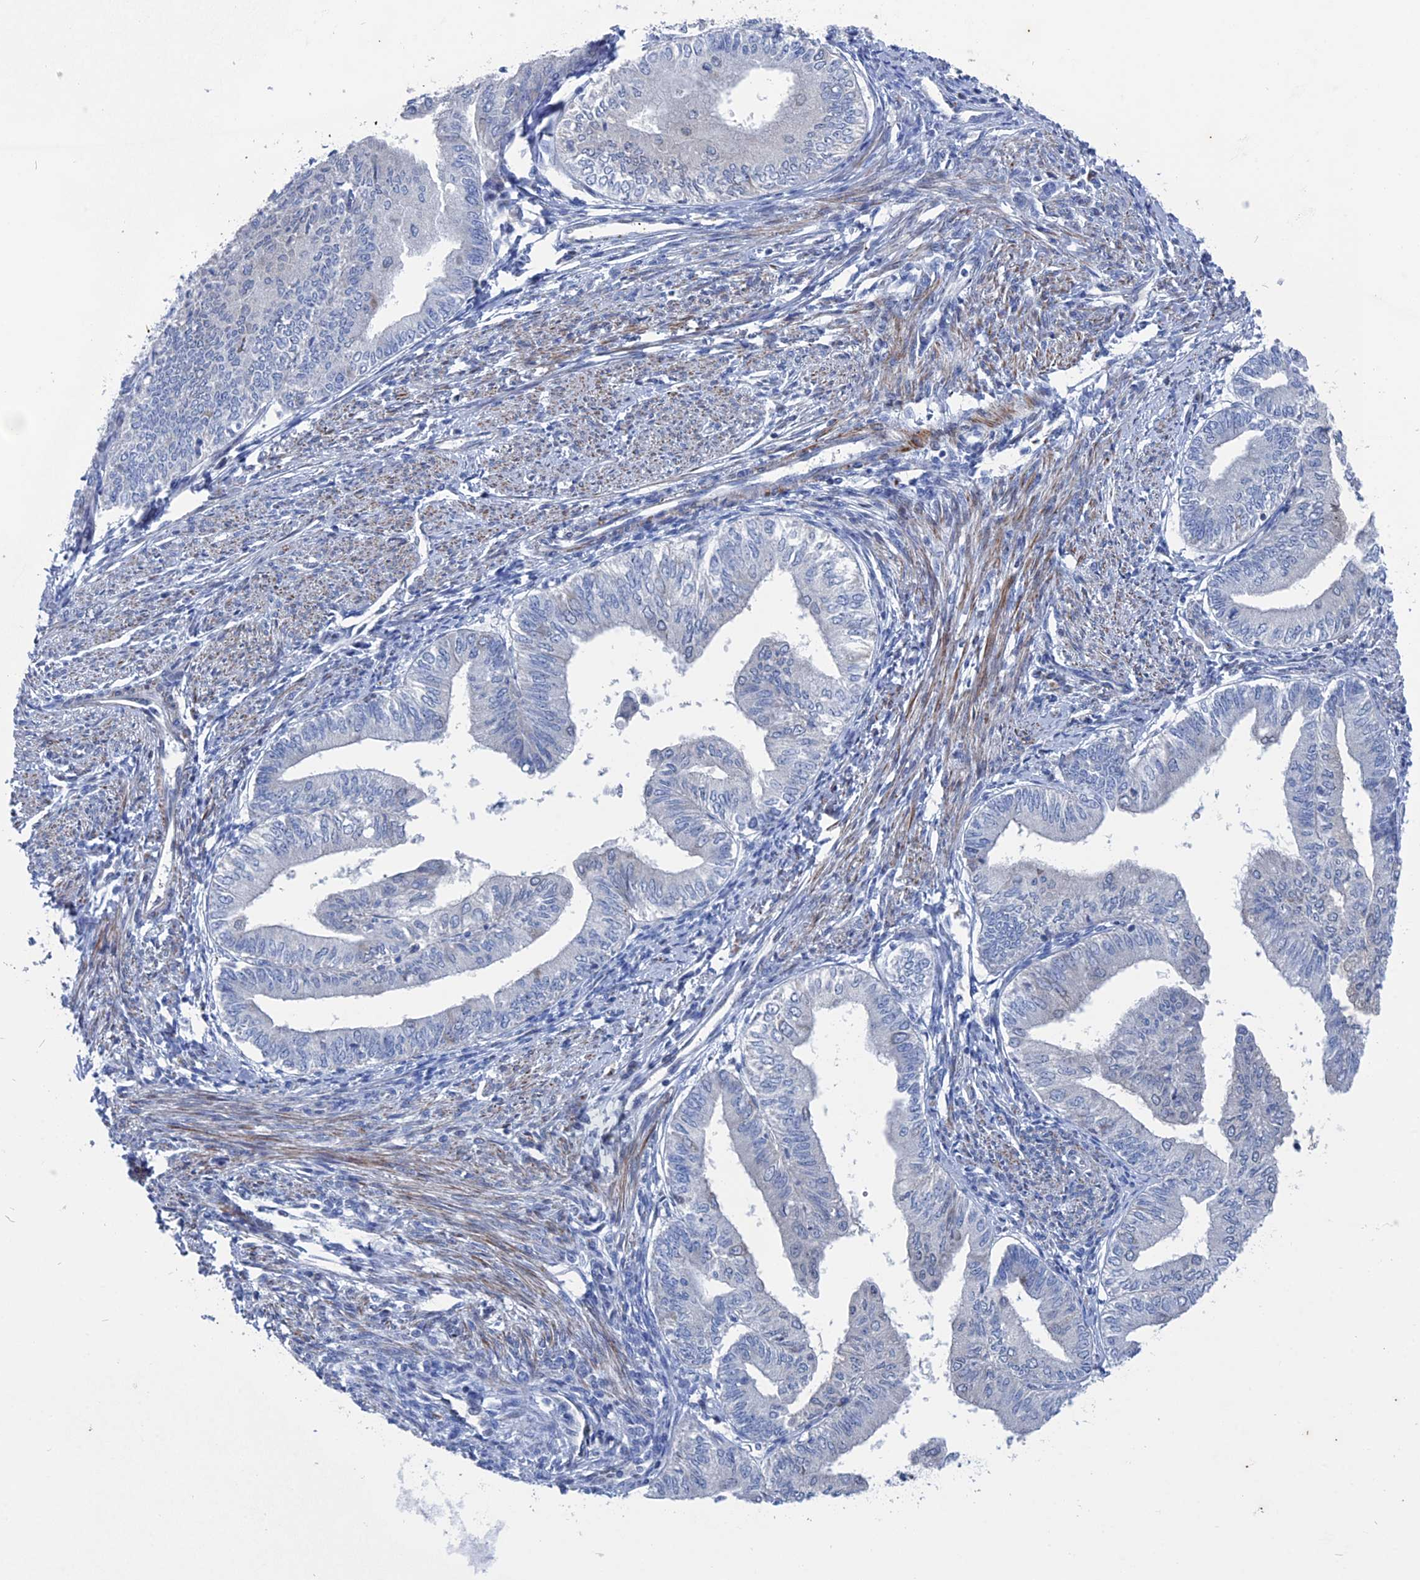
{"staining": {"intensity": "negative", "quantity": "none", "location": "none"}, "tissue": "endometrial cancer", "cell_type": "Tumor cells", "image_type": "cancer", "snomed": [{"axis": "morphology", "description": "Adenocarcinoma, NOS"}, {"axis": "topography", "description": "Endometrium"}], "caption": "This is an IHC micrograph of human endometrial cancer. There is no expression in tumor cells.", "gene": "MTRF1", "patient": {"sex": "female", "age": 66}}